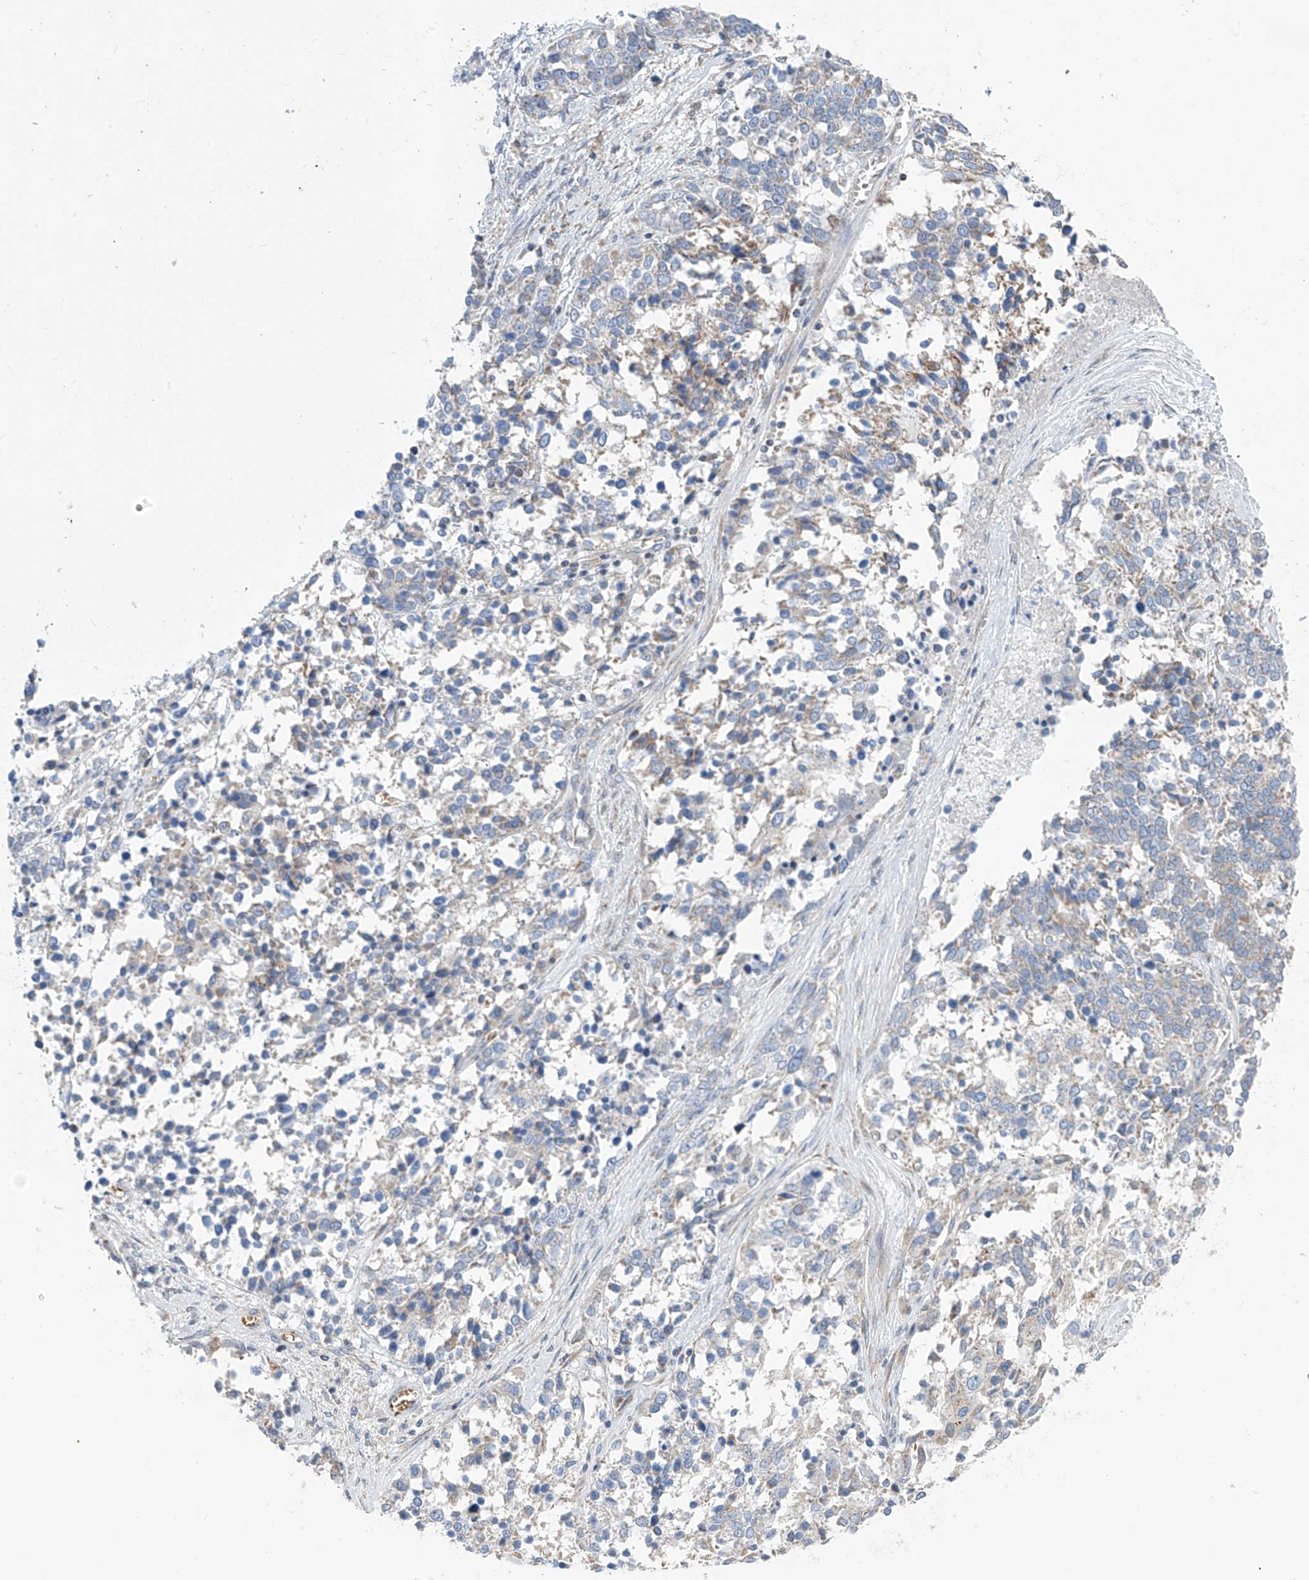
{"staining": {"intensity": "weak", "quantity": "<25%", "location": "cytoplasmic/membranous"}, "tissue": "ovarian cancer", "cell_type": "Tumor cells", "image_type": "cancer", "snomed": [{"axis": "morphology", "description": "Cystadenocarcinoma, serous, NOS"}, {"axis": "topography", "description": "Ovary"}], "caption": "IHC histopathology image of ovarian cancer stained for a protein (brown), which displays no staining in tumor cells.", "gene": "EOMES", "patient": {"sex": "female", "age": 44}}